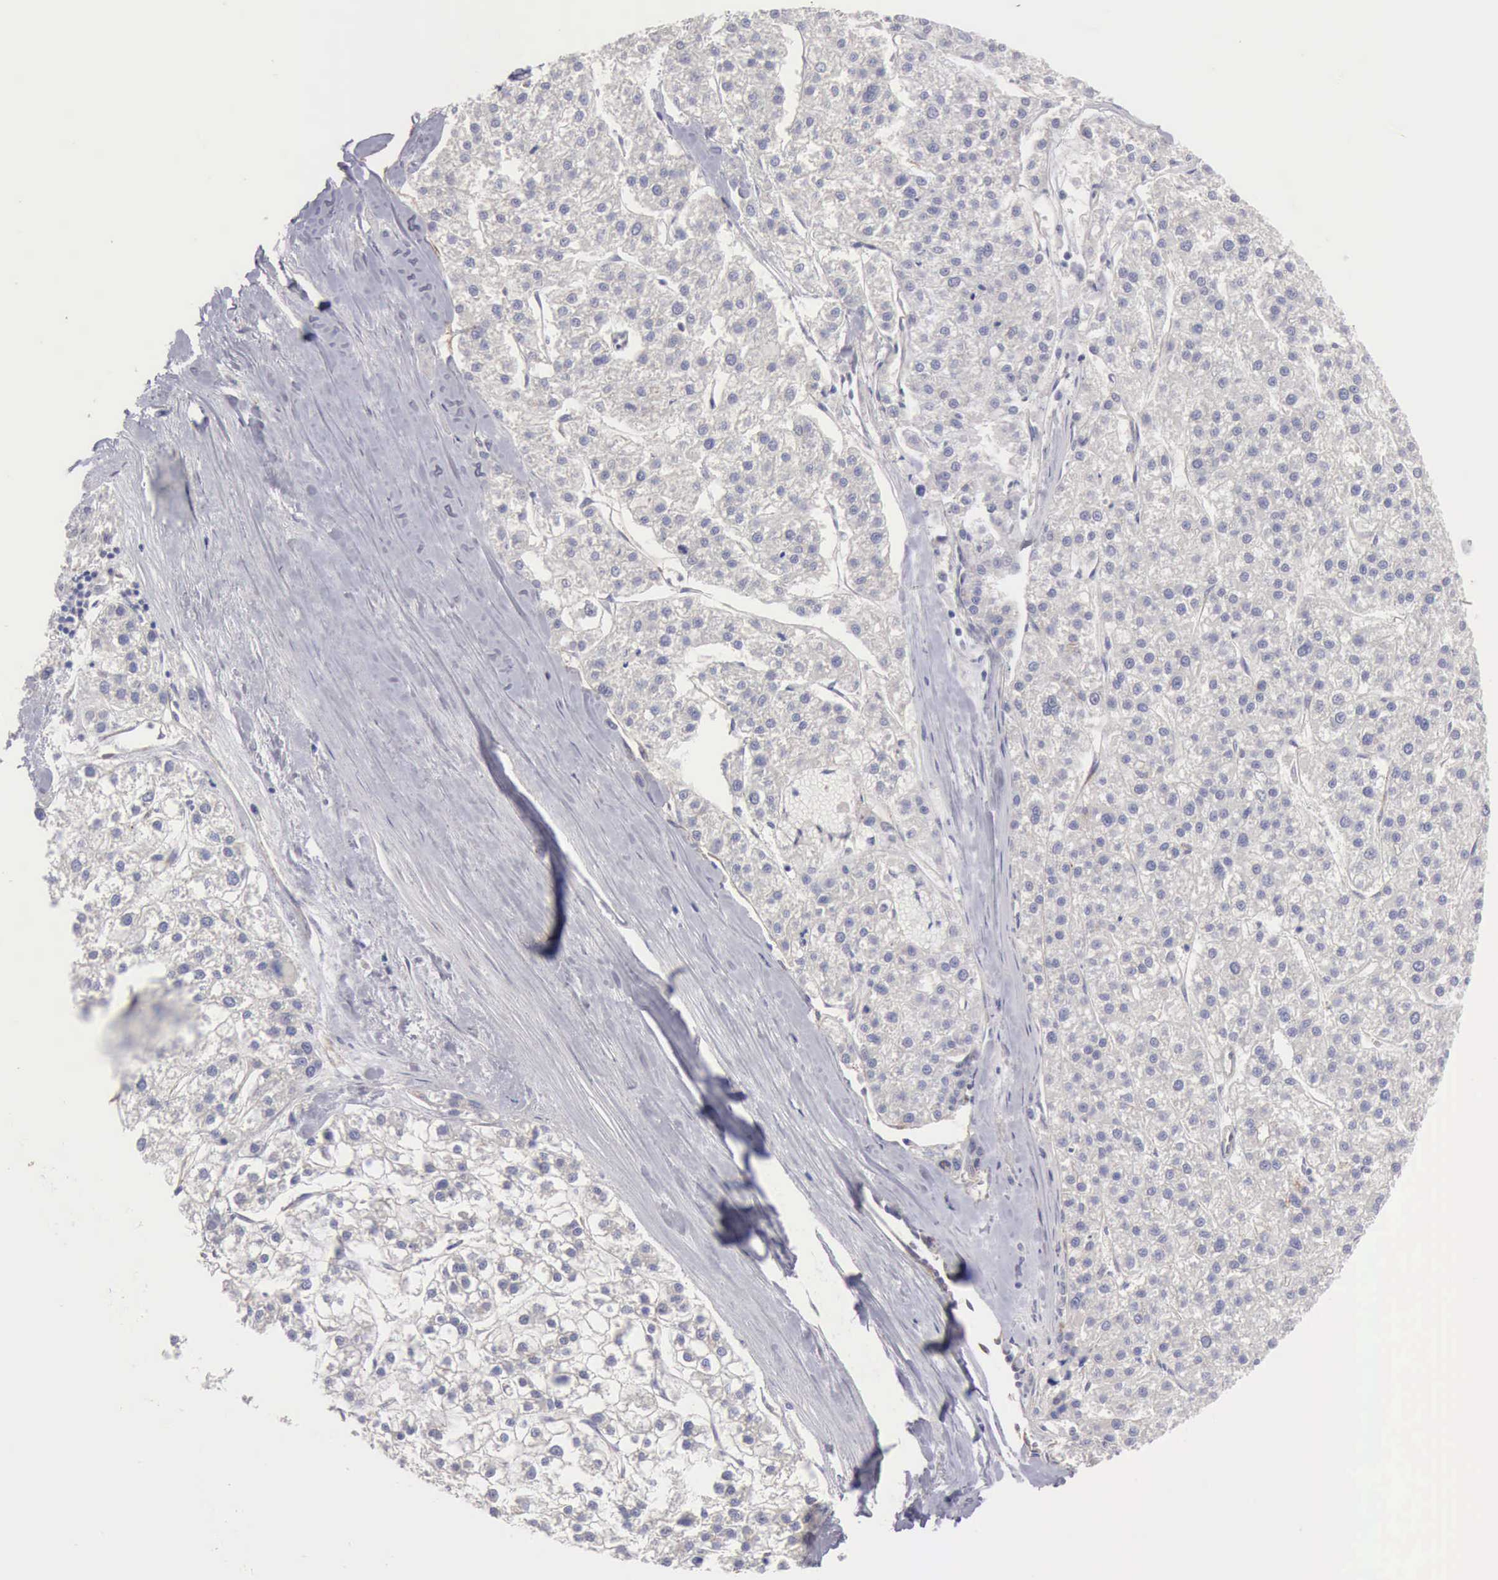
{"staining": {"intensity": "negative", "quantity": "none", "location": "none"}, "tissue": "liver cancer", "cell_type": "Tumor cells", "image_type": "cancer", "snomed": [{"axis": "morphology", "description": "Carcinoma, Hepatocellular, NOS"}, {"axis": "topography", "description": "Liver"}], "caption": "A high-resolution photomicrograph shows immunohistochemistry (IHC) staining of liver hepatocellular carcinoma, which shows no significant expression in tumor cells. Nuclei are stained in blue.", "gene": "APP", "patient": {"sex": "female", "age": 85}}